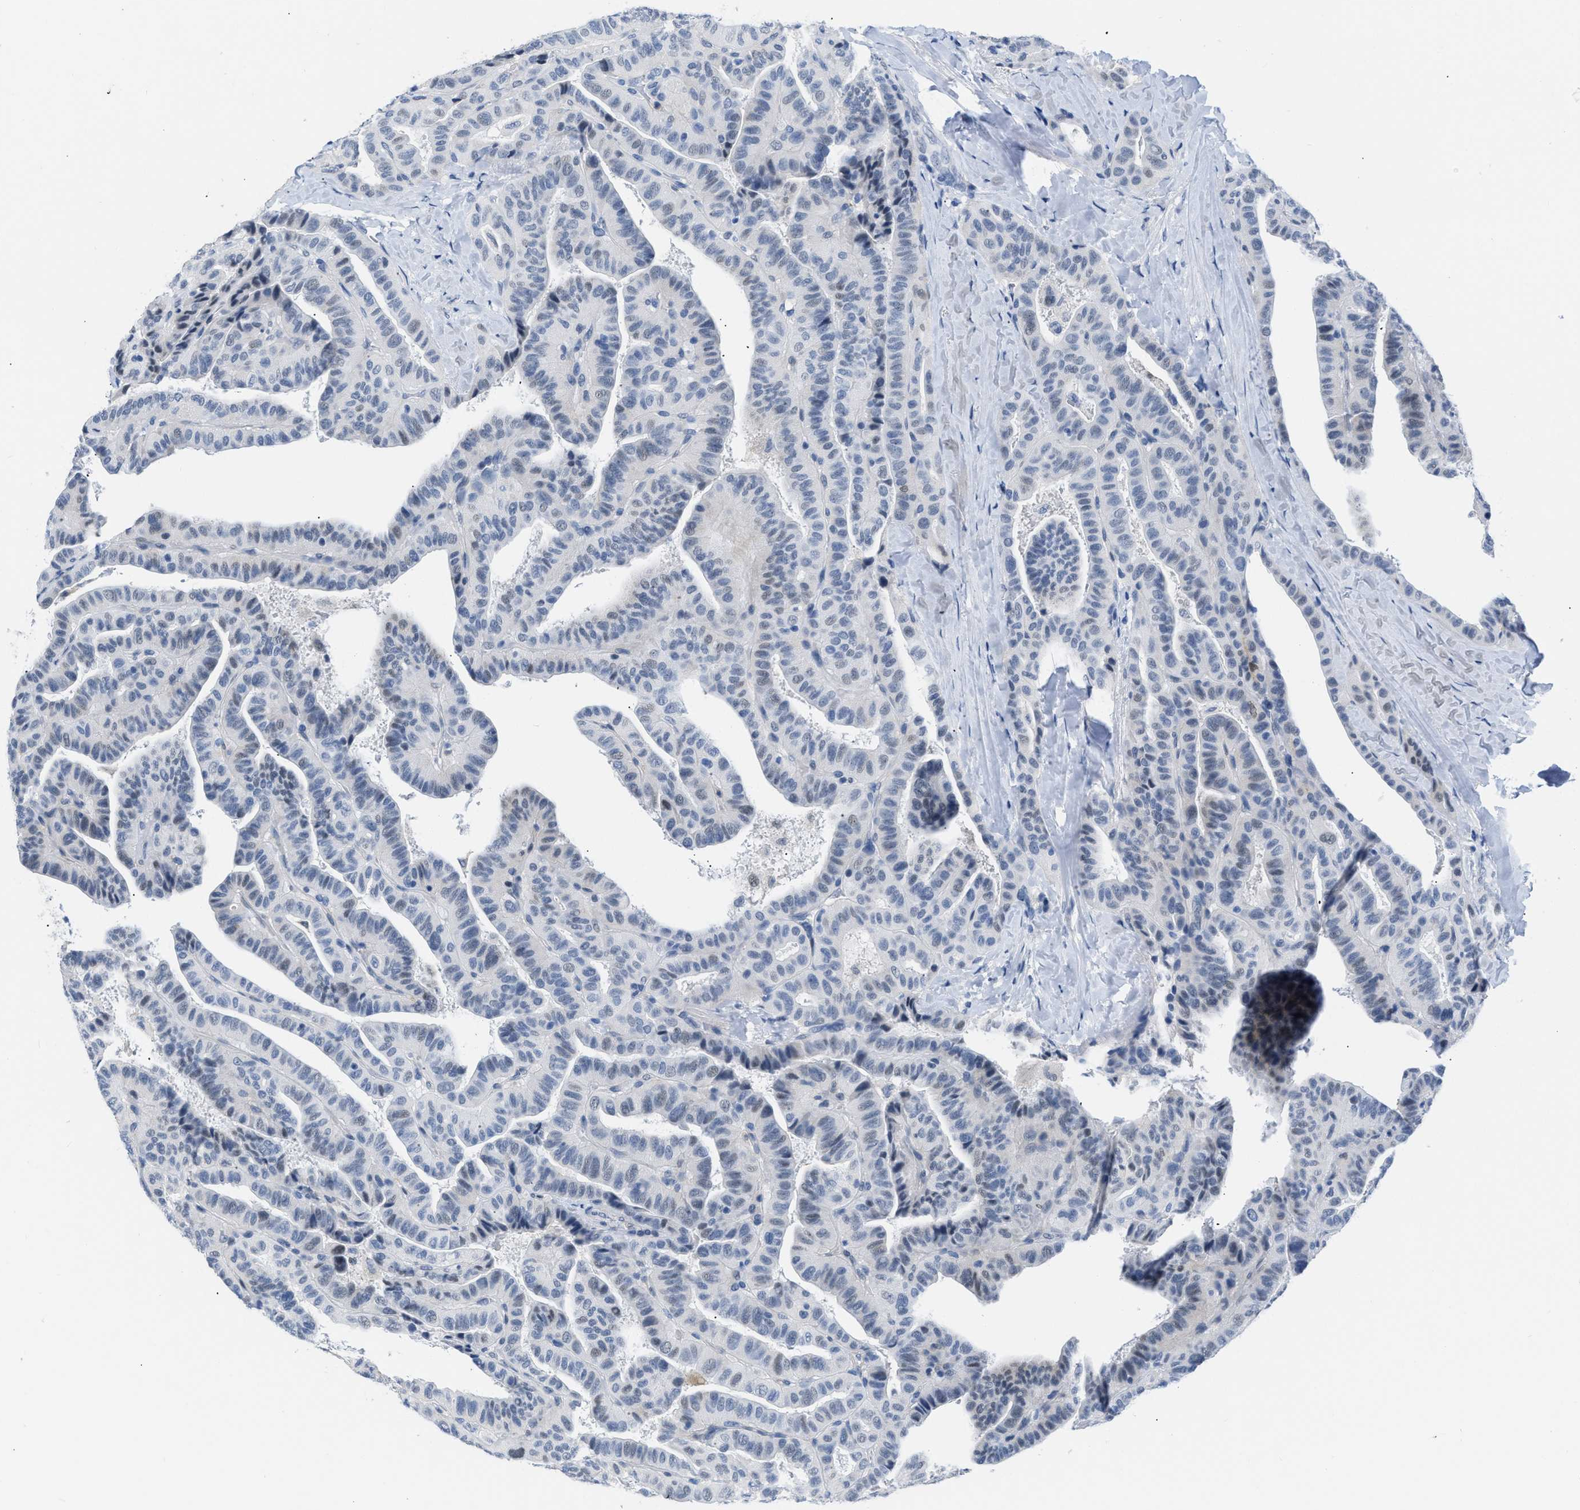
{"staining": {"intensity": "negative", "quantity": "none", "location": "none"}, "tissue": "thyroid cancer", "cell_type": "Tumor cells", "image_type": "cancer", "snomed": [{"axis": "morphology", "description": "Papillary adenocarcinoma, NOS"}, {"axis": "topography", "description": "Thyroid gland"}], "caption": "DAB (3,3'-diaminobenzidine) immunohistochemical staining of human thyroid cancer demonstrates no significant expression in tumor cells.", "gene": "BOLL", "patient": {"sex": "male", "age": 77}}